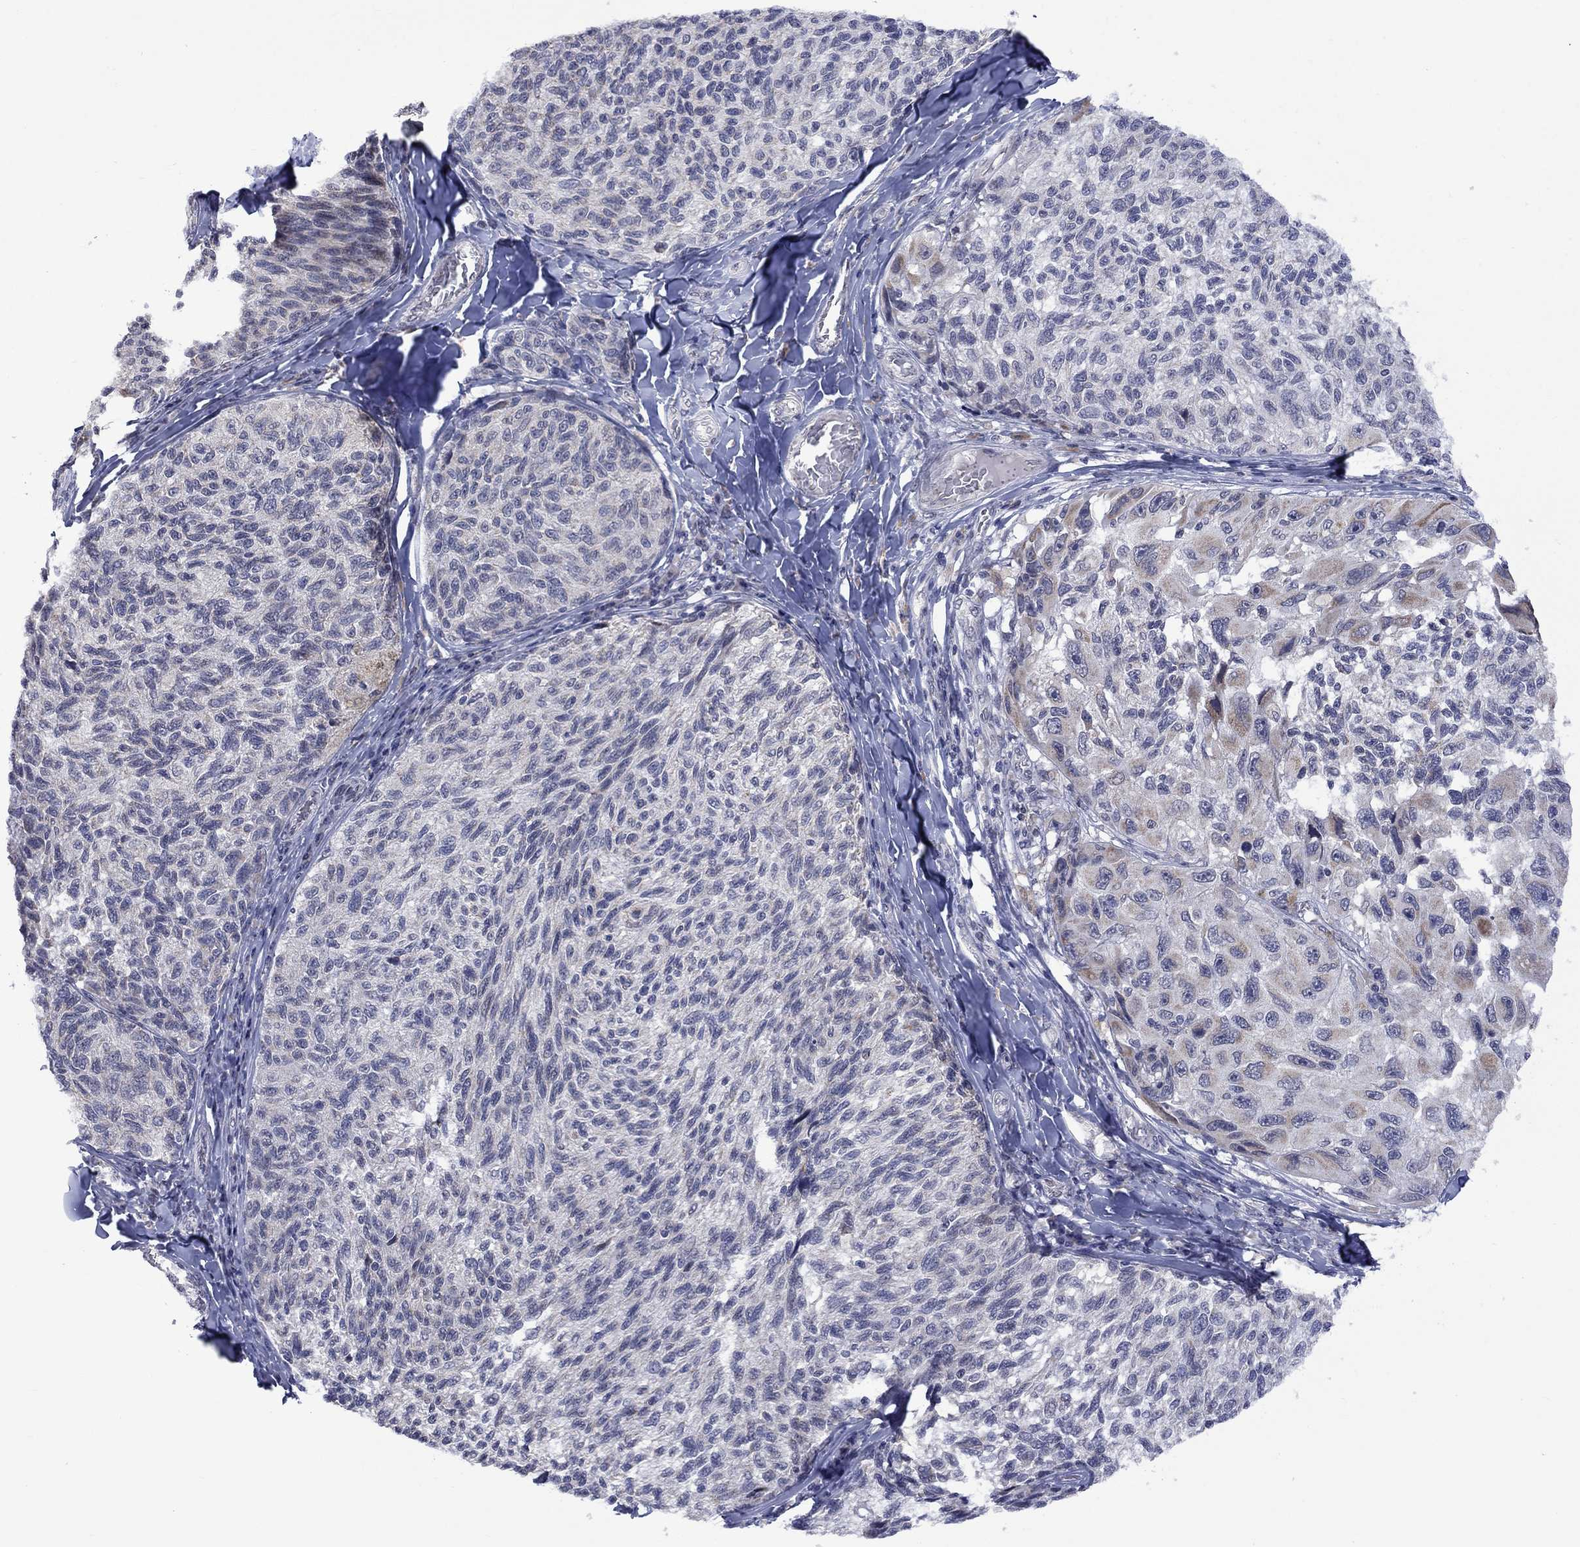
{"staining": {"intensity": "negative", "quantity": "none", "location": "none"}, "tissue": "melanoma", "cell_type": "Tumor cells", "image_type": "cancer", "snomed": [{"axis": "morphology", "description": "Malignant melanoma, NOS"}, {"axis": "topography", "description": "Skin"}], "caption": "Photomicrograph shows no protein positivity in tumor cells of melanoma tissue. (Stains: DAB immunohistochemistry with hematoxylin counter stain, Microscopy: brightfield microscopy at high magnification).", "gene": "KCNJ16", "patient": {"sex": "female", "age": 73}}